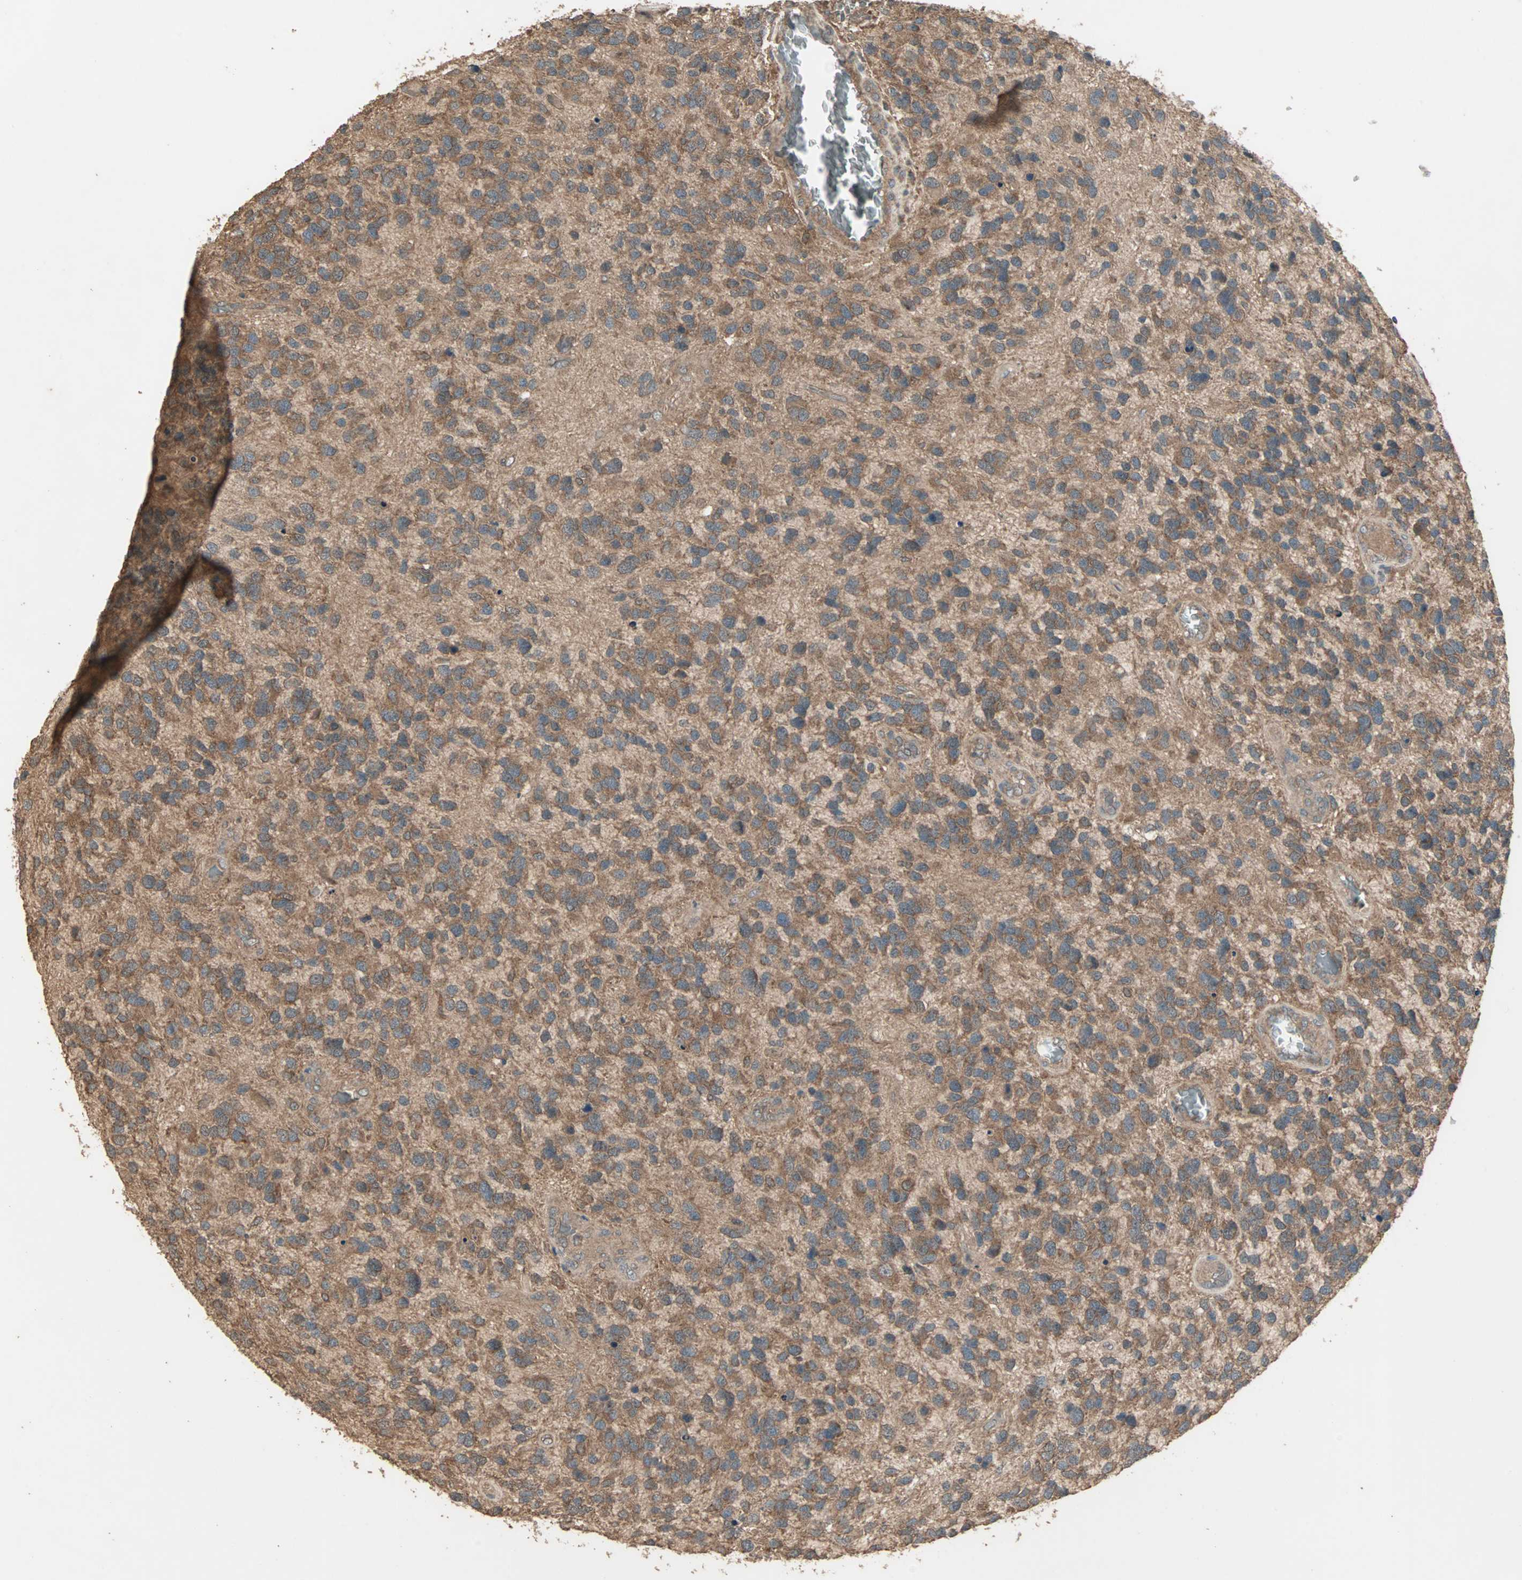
{"staining": {"intensity": "moderate", "quantity": ">75%", "location": "cytoplasmic/membranous"}, "tissue": "glioma", "cell_type": "Tumor cells", "image_type": "cancer", "snomed": [{"axis": "morphology", "description": "Glioma, malignant, High grade"}, {"axis": "topography", "description": "Brain"}], "caption": "Immunohistochemical staining of human malignant glioma (high-grade) reveals medium levels of moderate cytoplasmic/membranous expression in approximately >75% of tumor cells.", "gene": "UBAC1", "patient": {"sex": "female", "age": 58}}